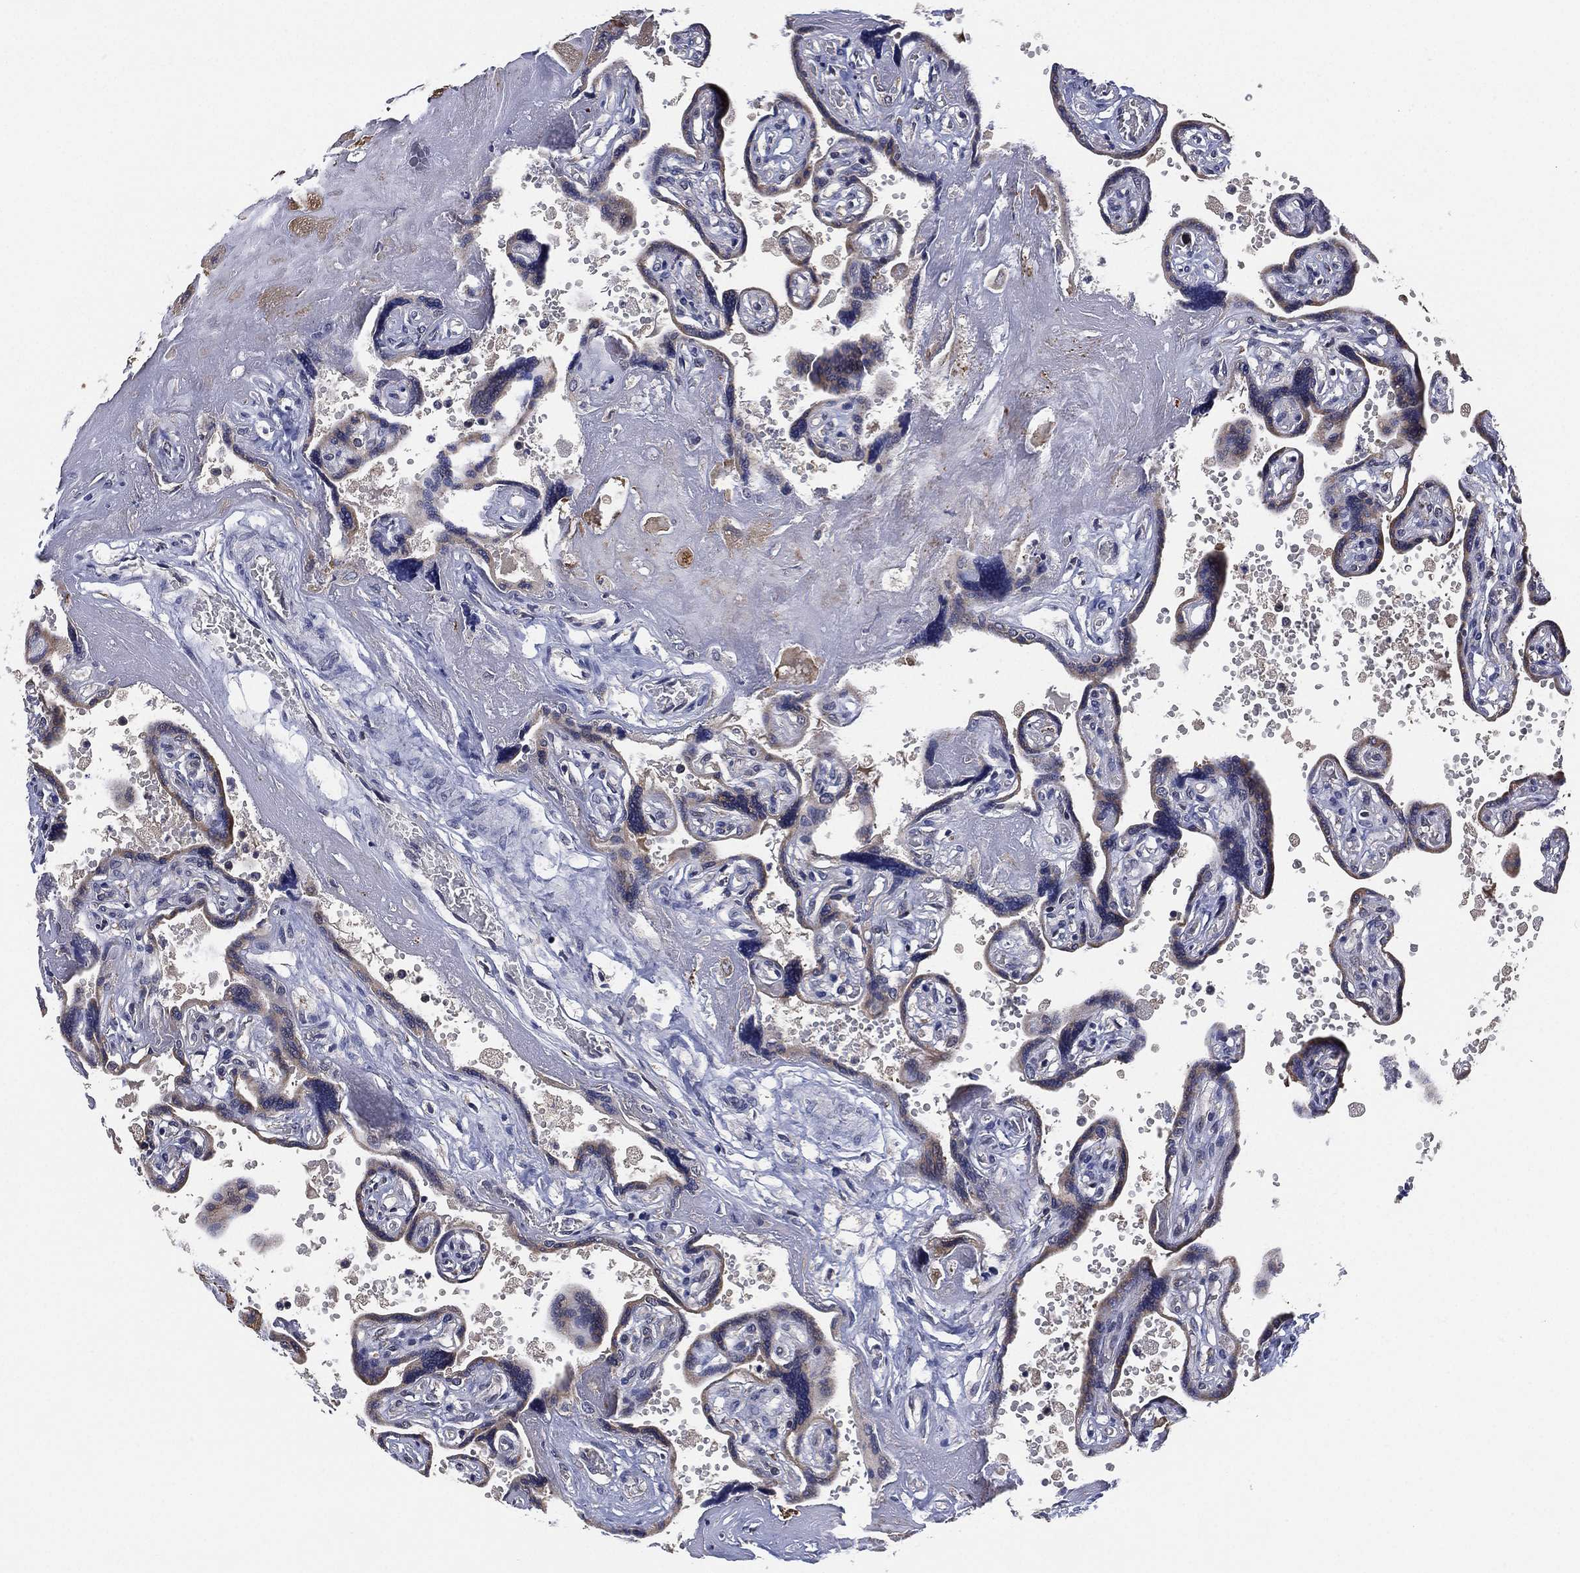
{"staining": {"intensity": "strong", "quantity": "25%-75%", "location": "cytoplasmic/membranous"}, "tissue": "placenta", "cell_type": "Trophoblastic cells", "image_type": "normal", "snomed": [{"axis": "morphology", "description": "Normal tissue, NOS"}, {"axis": "topography", "description": "Placenta"}], "caption": "An image of human placenta stained for a protein displays strong cytoplasmic/membranous brown staining in trophoblastic cells. (Stains: DAB (3,3'-diaminobenzidine) in brown, nuclei in blue, Microscopy: brightfield microscopy at high magnification).", "gene": "SELENOO", "patient": {"sex": "female", "age": 32}}